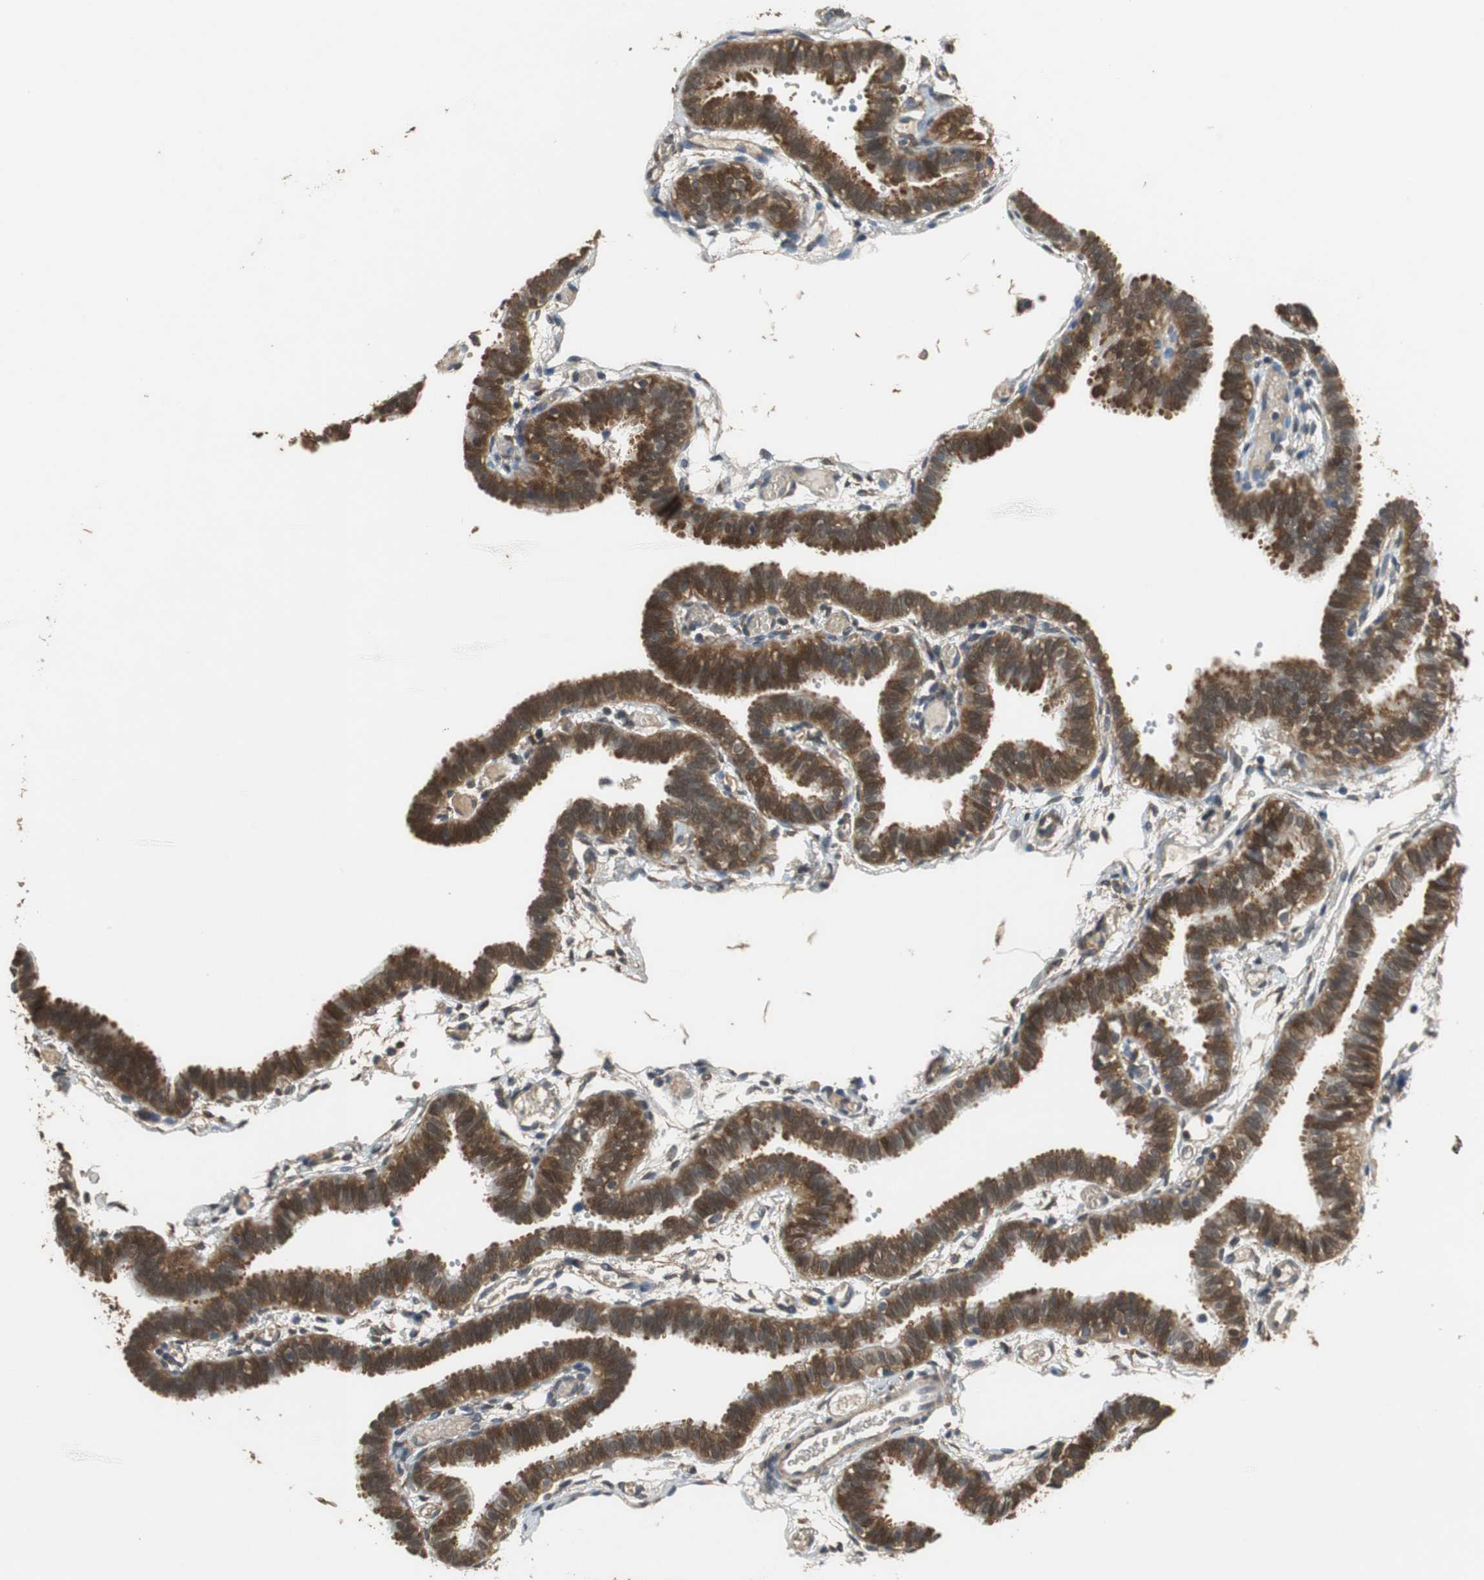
{"staining": {"intensity": "moderate", "quantity": ">75%", "location": "cytoplasmic/membranous,nuclear"}, "tissue": "fallopian tube", "cell_type": "Glandular cells", "image_type": "normal", "snomed": [{"axis": "morphology", "description": "Normal tissue, NOS"}, {"axis": "topography", "description": "Fallopian tube"}], "caption": "Immunohistochemistry staining of normal fallopian tube, which demonstrates medium levels of moderate cytoplasmic/membranous,nuclear expression in about >75% of glandular cells indicating moderate cytoplasmic/membranous,nuclear protein positivity. The staining was performed using DAB (brown) for protein detection and nuclei were counterstained in hematoxylin (blue).", "gene": "UBQLN2", "patient": {"sex": "female", "age": 29}}